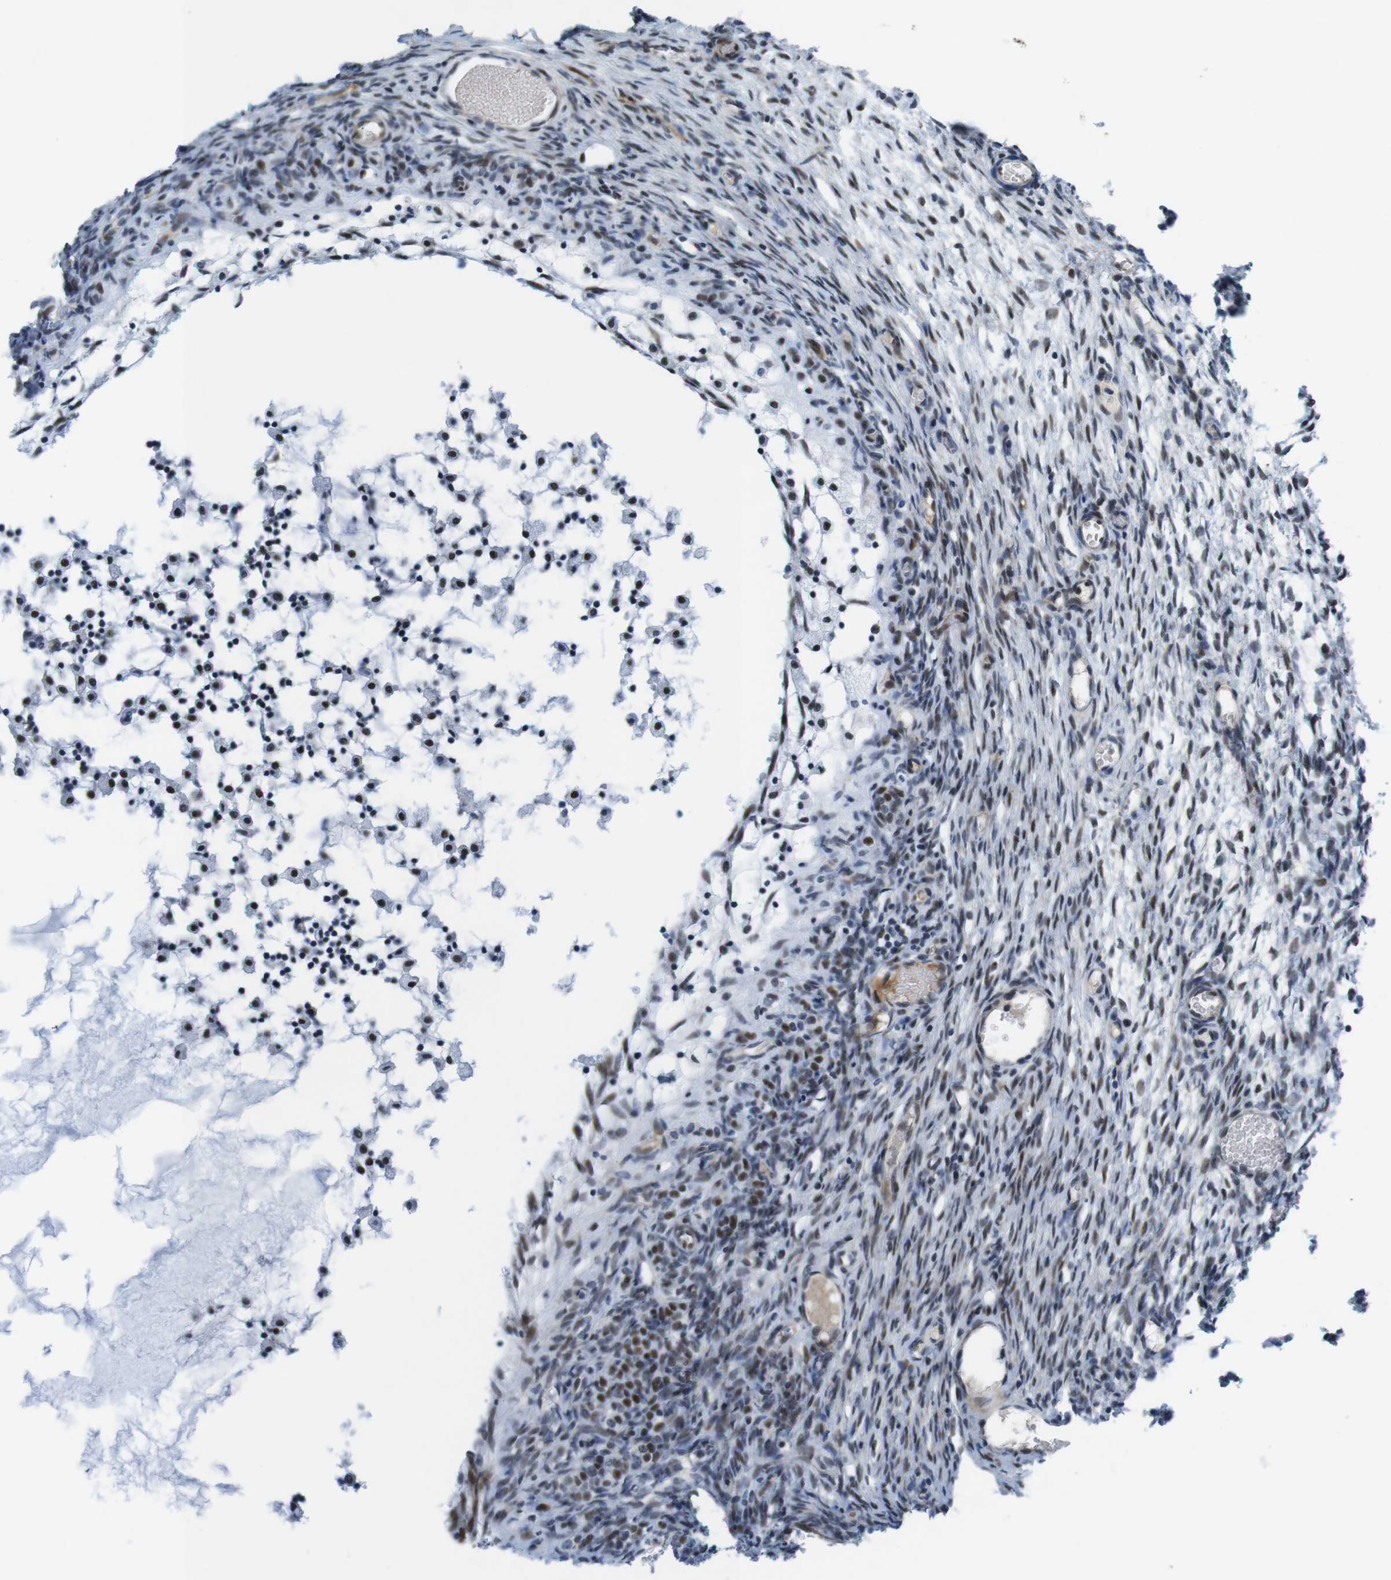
{"staining": {"intensity": "moderate", "quantity": "<25%", "location": "cytoplasmic/membranous"}, "tissue": "ovary", "cell_type": "Ovarian stroma cells", "image_type": "normal", "snomed": [{"axis": "morphology", "description": "Normal tissue, NOS"}, {"axis": "topography", "description": "Ovary"}], "caption": "Immunohistochemical staining of benign human ovary reveals low levels of moderate cytoplasmic/membranous expression in about <25% of ovarian stroma cells.", "gene": "MLH1", "patient": {"sex": "female", "age": 35}}